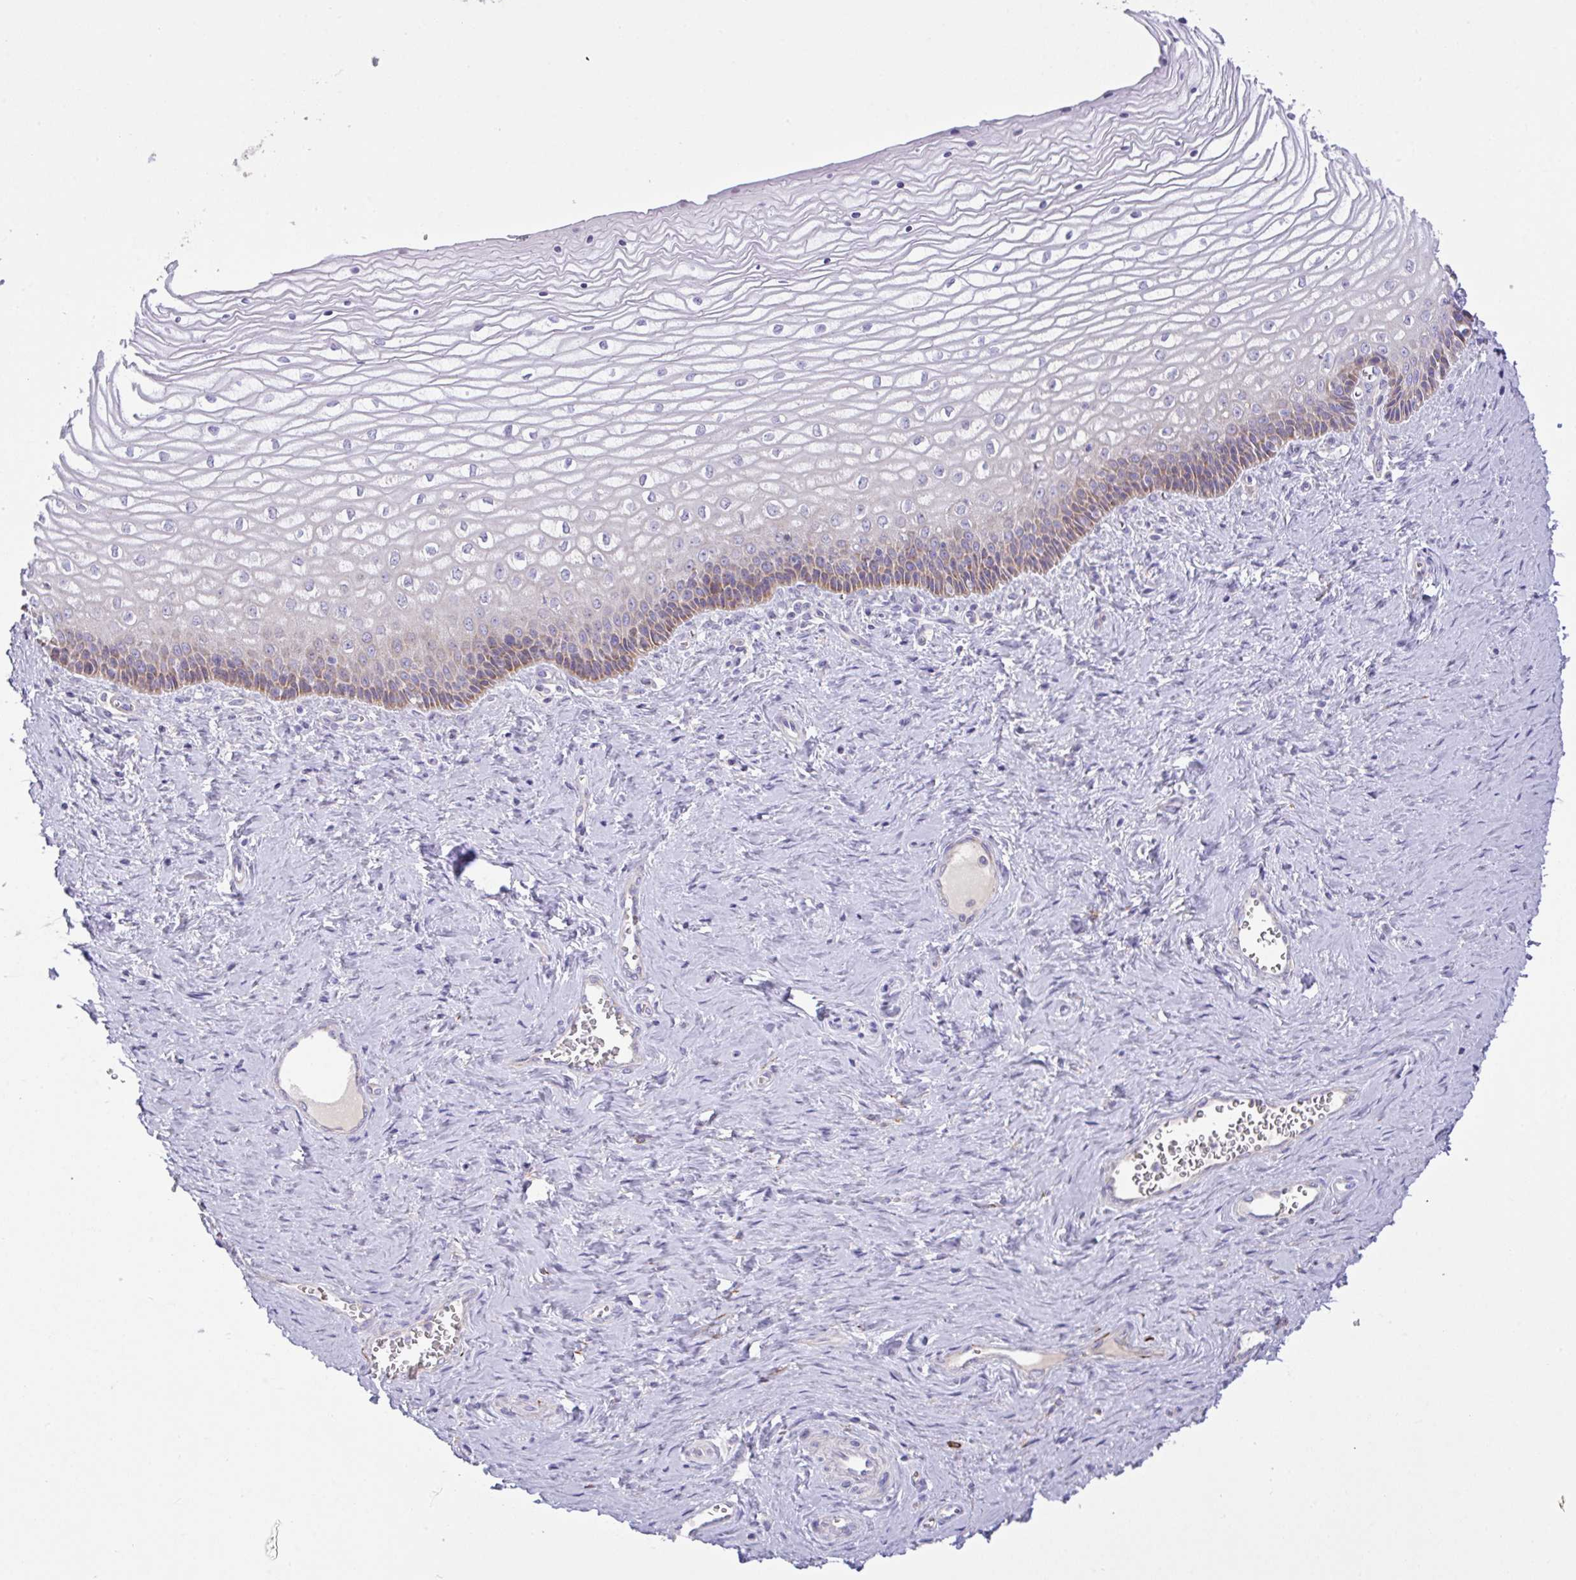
{"staining": {"intensity": "moderate", "quantity": "<25%", "location": "cytoplasmic/membranous"}, "tissue": "vagina", "cell_type": "Squamous epithelial cells", "image_type": "normal", "snomed": [{"axis": "morphology", "description": "Normal tissue, NOS"}, {"axis": "topography", "description": "Vagina"}], "caption": "Human vagina stained for a protein (brown) demonstrates moderate cytoplasmic/membranous positive staining in approximately <25% of squamous epithelial cells.", "gene": "CHDH", "patient": {"sex": "female", "age": 45}}